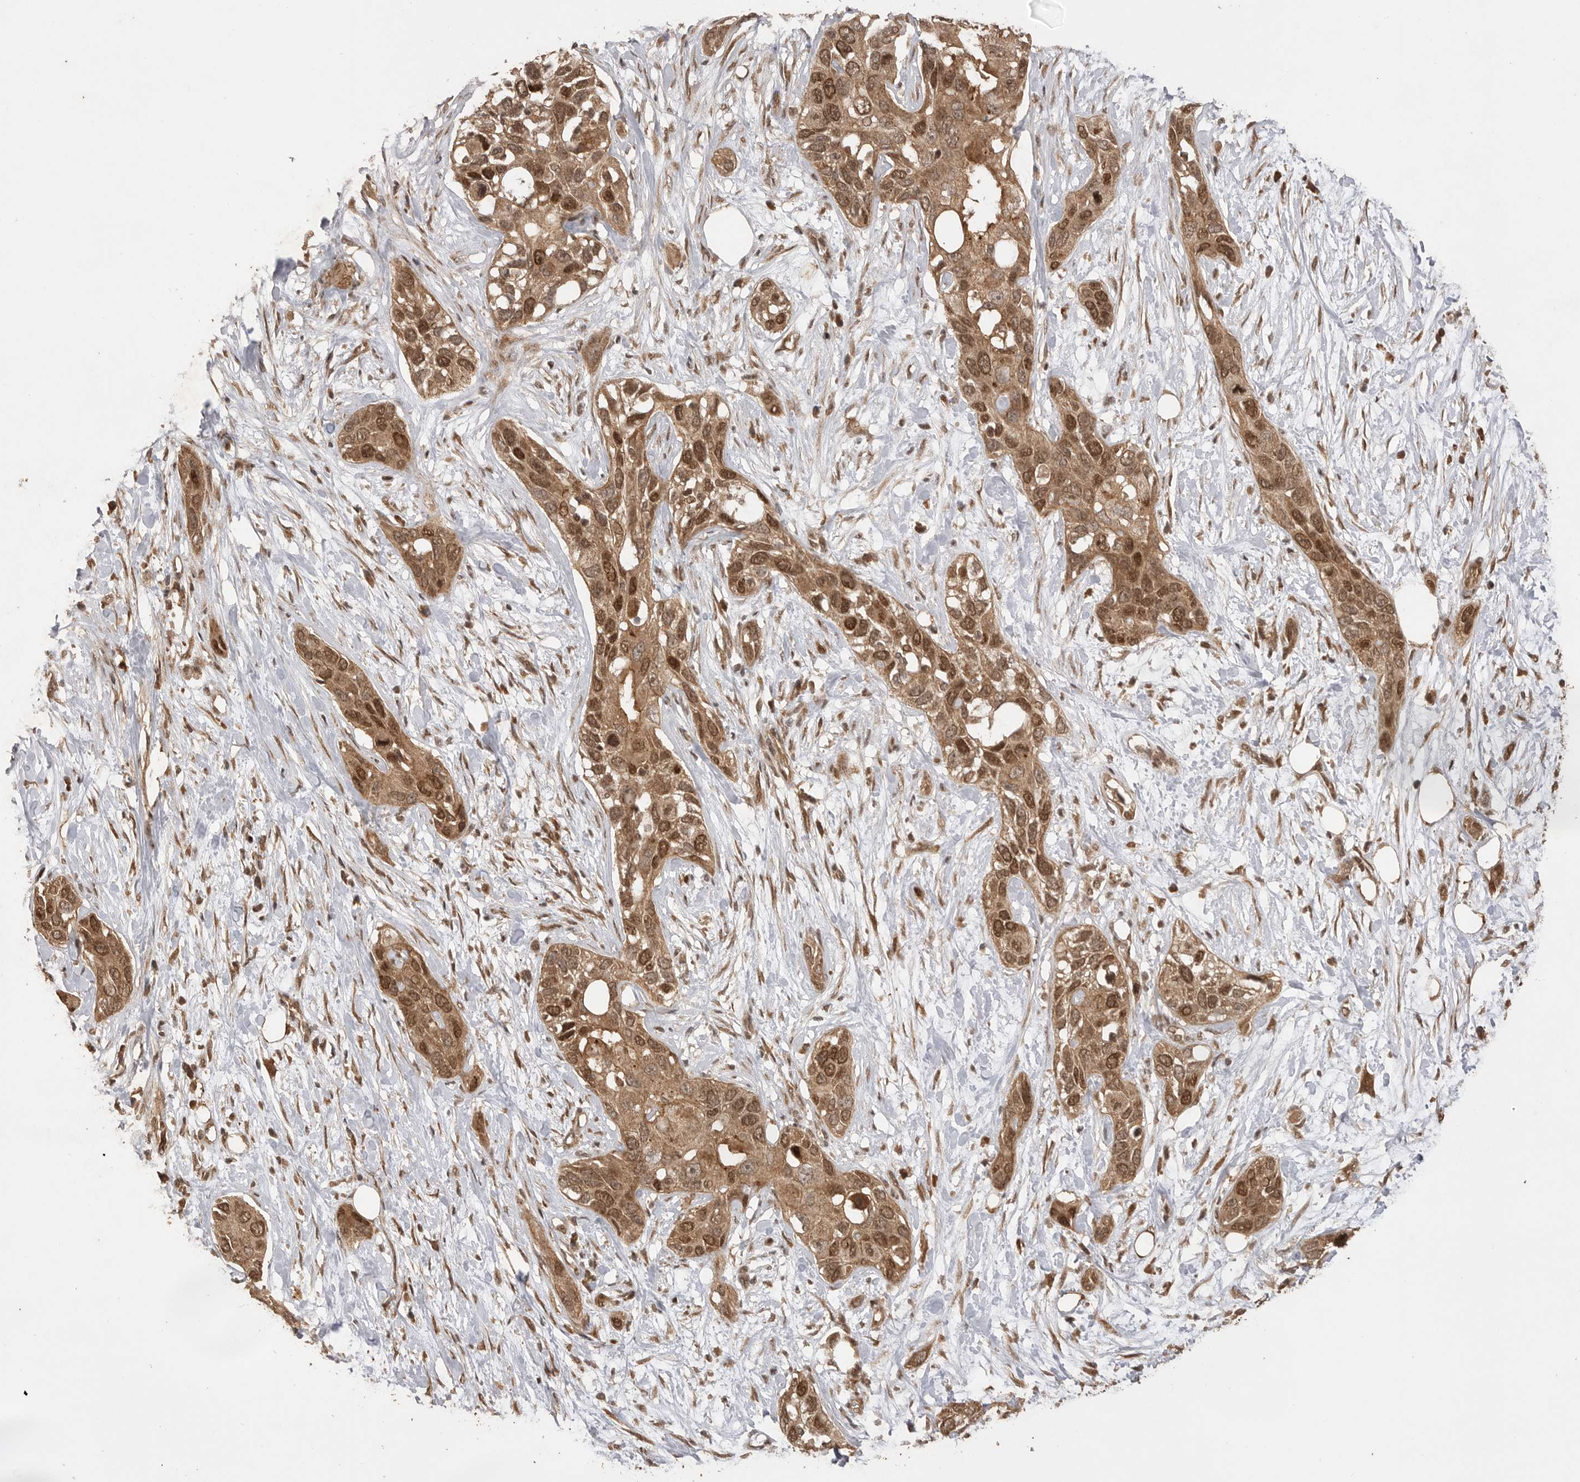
{"staining": {"intensity": "moderate", "quantity": ">75%", "location": "cytoplasmic/membranous,nuclear"}, "tissue": "pancreatic cancer", "cell_type": "Tumor cells", "image_type": "cancer", "snomed": [{"axis": "morphology", "description": "Adenocarcinoma, NOS"}, {"axis": "topography", "description": "Pancreas"}], "caption": "Immunohistochemistry (IHC) micrograph of human adenocarcinoma (pancreatic) stained for a protein (brown), which exhibits medium levels of moderate cytoplasmic/membranous and nuclear expression in approximately >75% of tumor cells.", "gene": "BOC", "patient": {"sex": "female", "age": 60}}